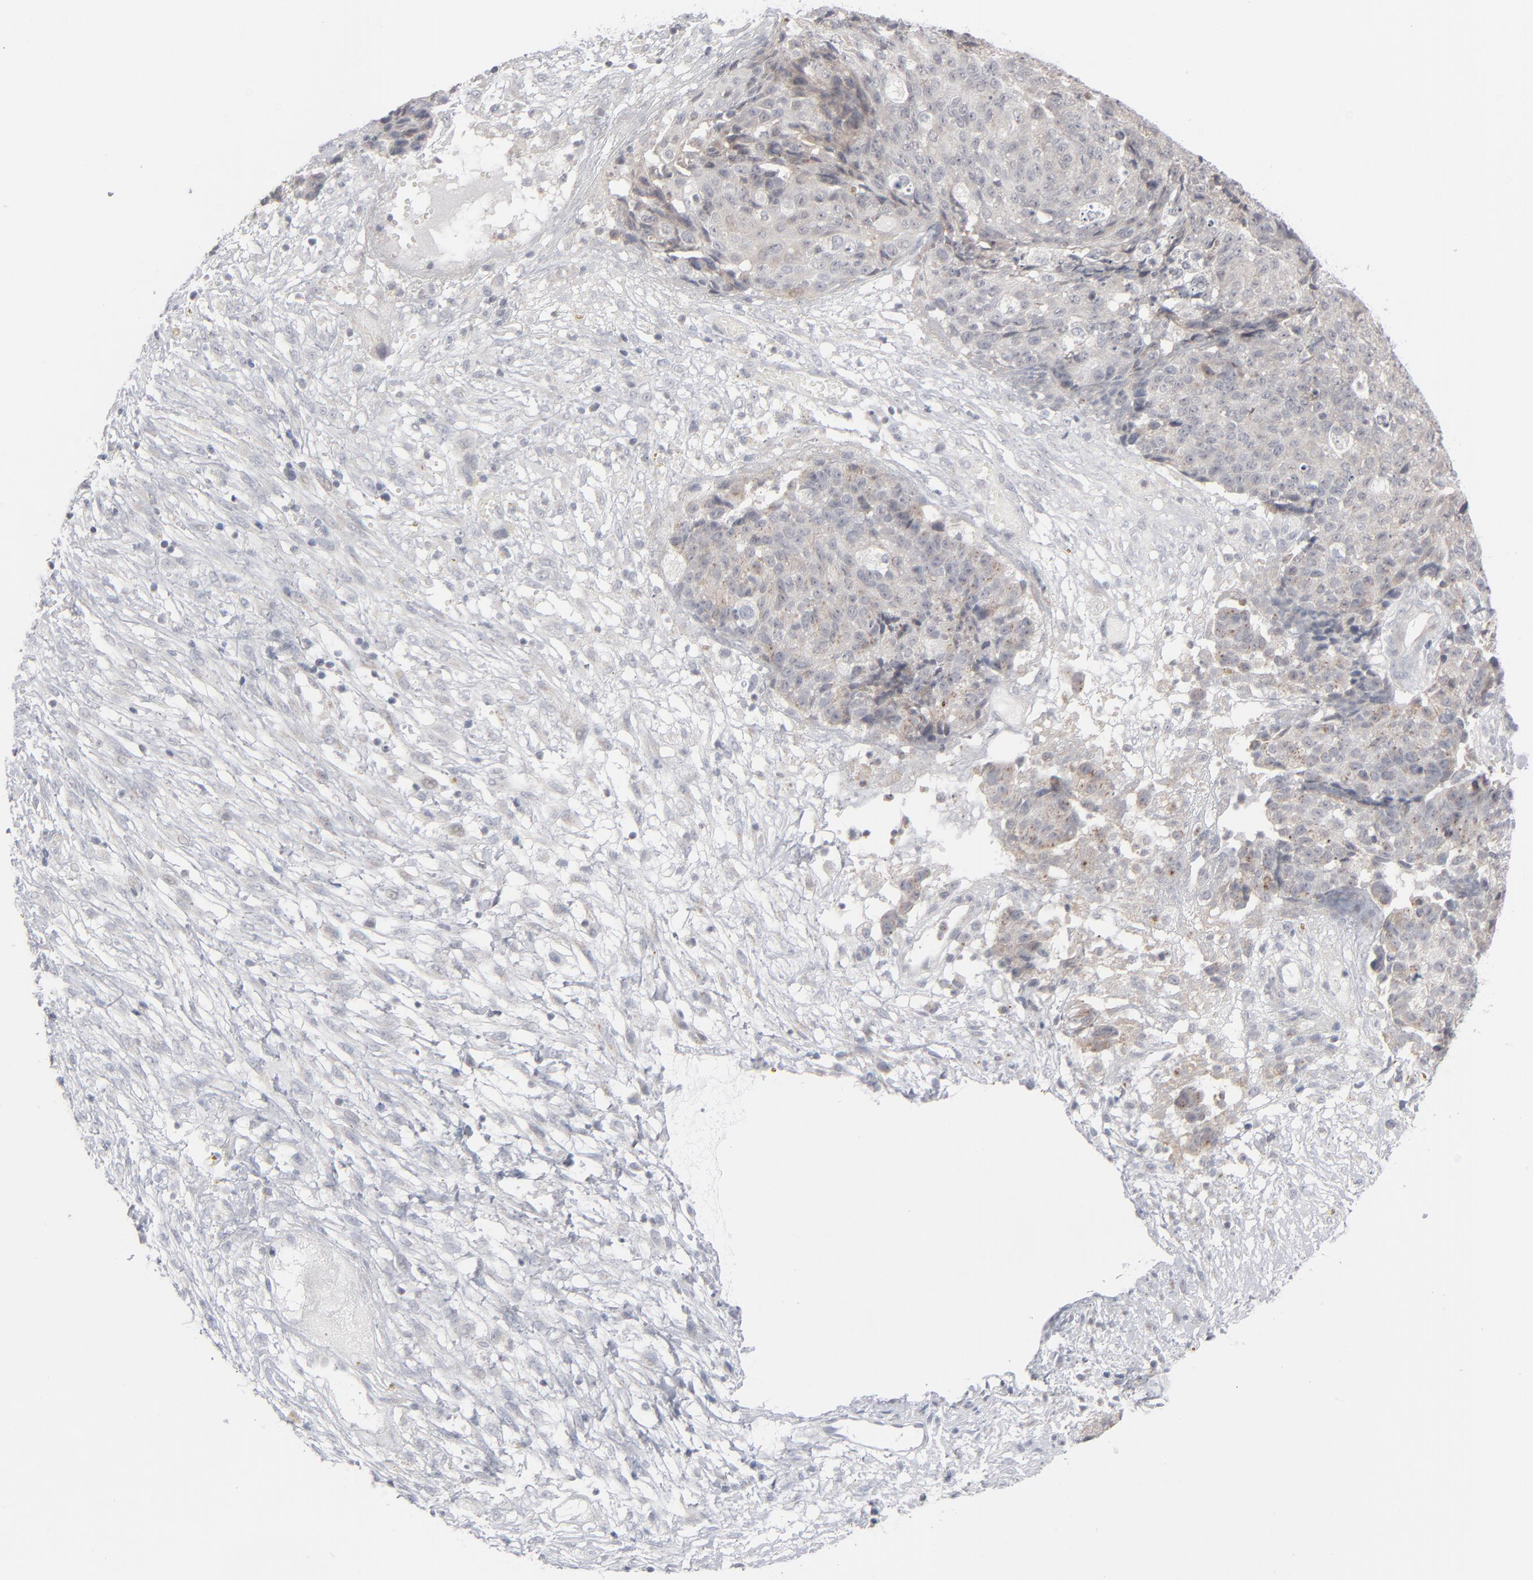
{"staining": {"intensity": "negative", "quantity": "none", "location": "none"}, "tissue": "ovarian cancer", "cell_type": "Tumor cells", "image_type": "cancer", "snomed": [{"axis": "morphology", "description": "Carcinoma, endometroid"}, {"axis": "topography", "description": "Ovary"}], "caption": "IHC micrograph of neoplastic tissue: ovarian cancer (endometroid carcinoma) stained with DAB demonstrates no significant protein staining in tumor cells.", "gene": "POF1B", "patient": {"sex": "female", "age": 42}}